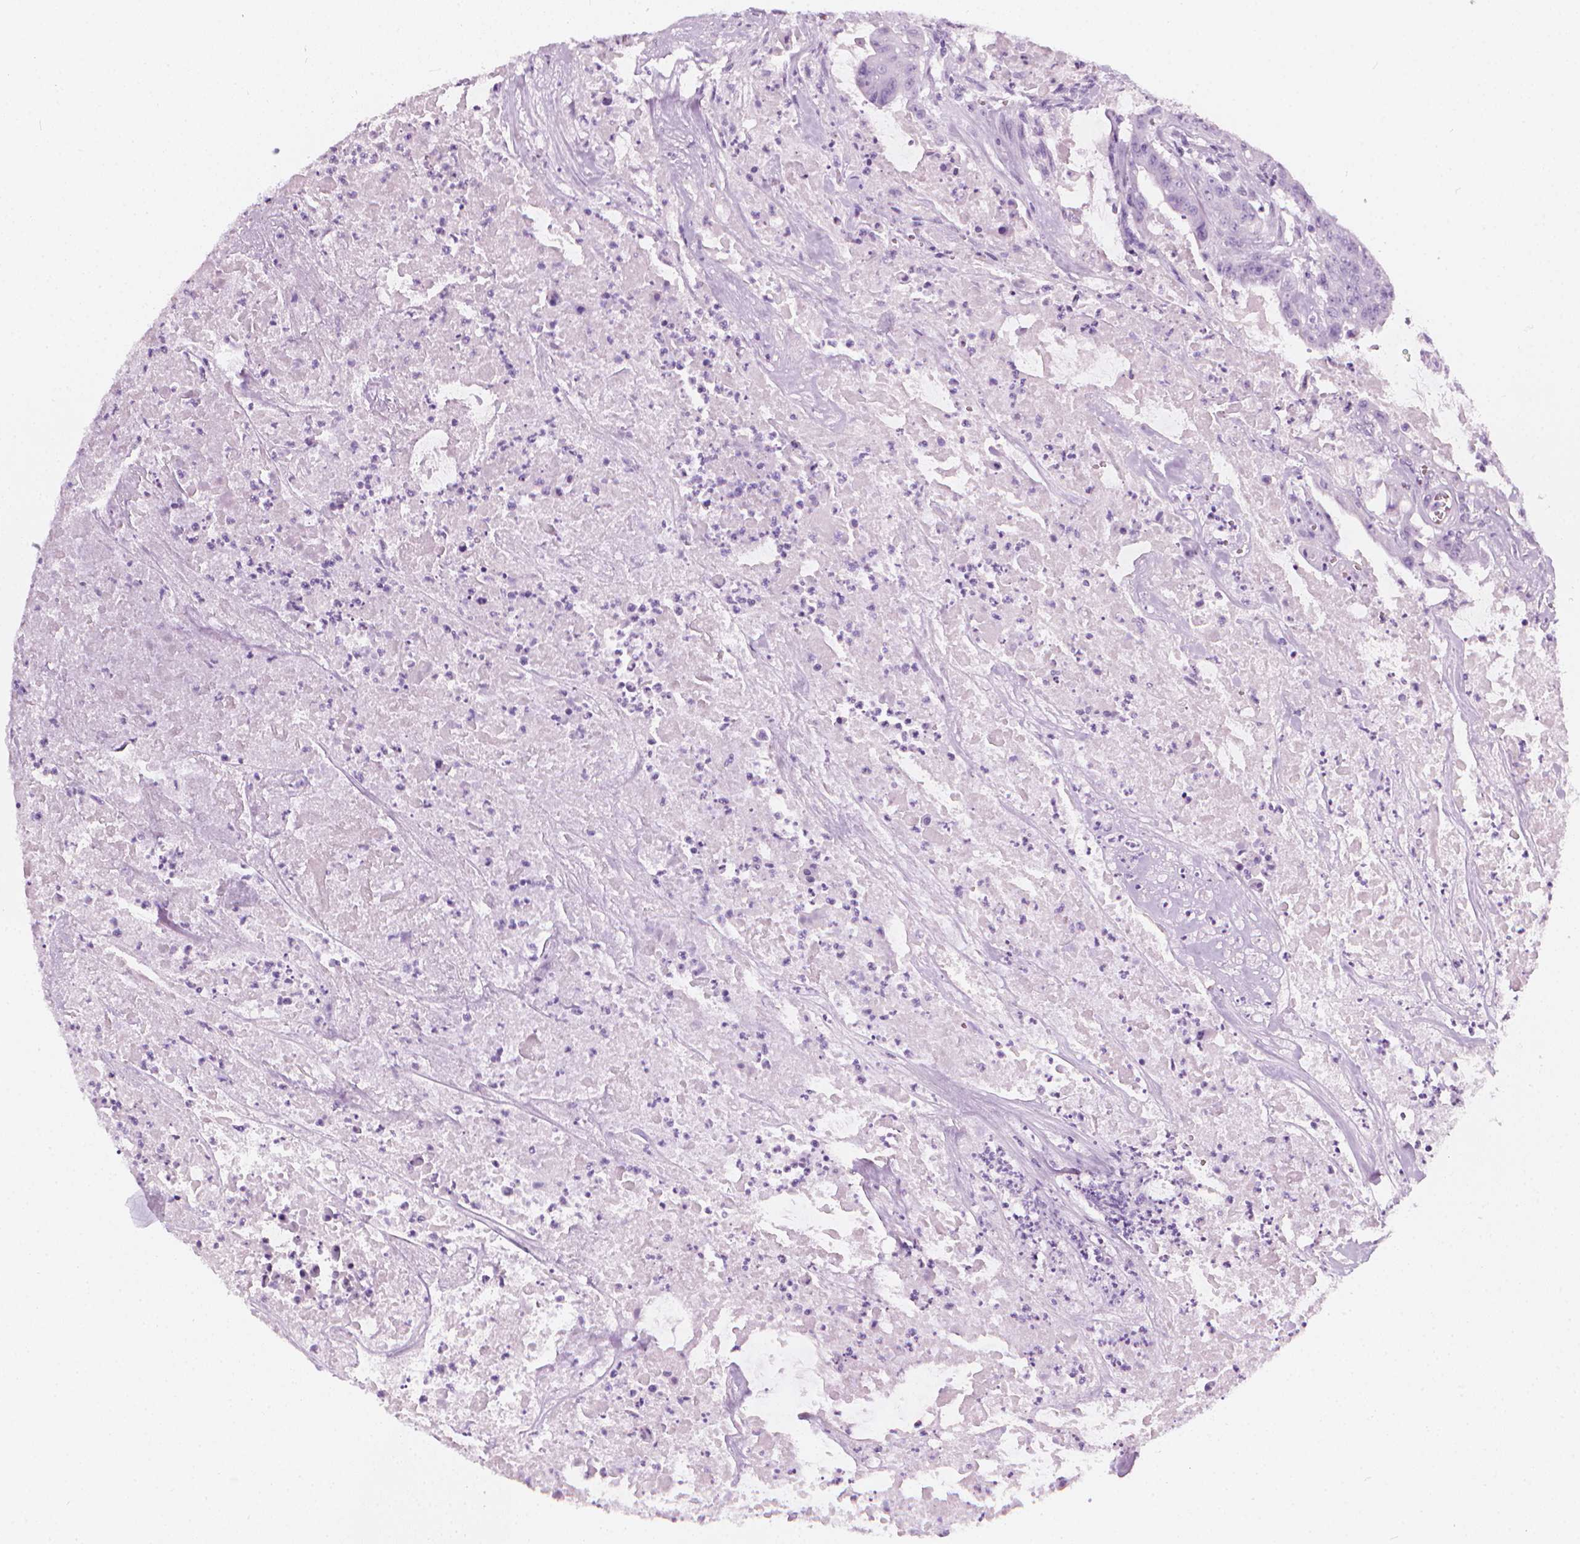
{"staining": {"intensity": "negative", "quantity": "none", "location": "none"}, "tissue": "colorectal cancer", "cell_type": "Tumor cells", "image_type": "cancer", "snomed": [{"axis": "morphology", "description": "Adenocarcinoma, NOS"}, {"axis": "topography", "description": "Colon"}], "caption": "Immunohistochemistry image of neoplastic tissue: human adenocarcinoma (colorectal) stained with DAB shows no significant protein positivity in tumor cells. Nuclei are stained in blue.", "gene": "SCG3", "patient": {"sex": "male", "age": 33}}